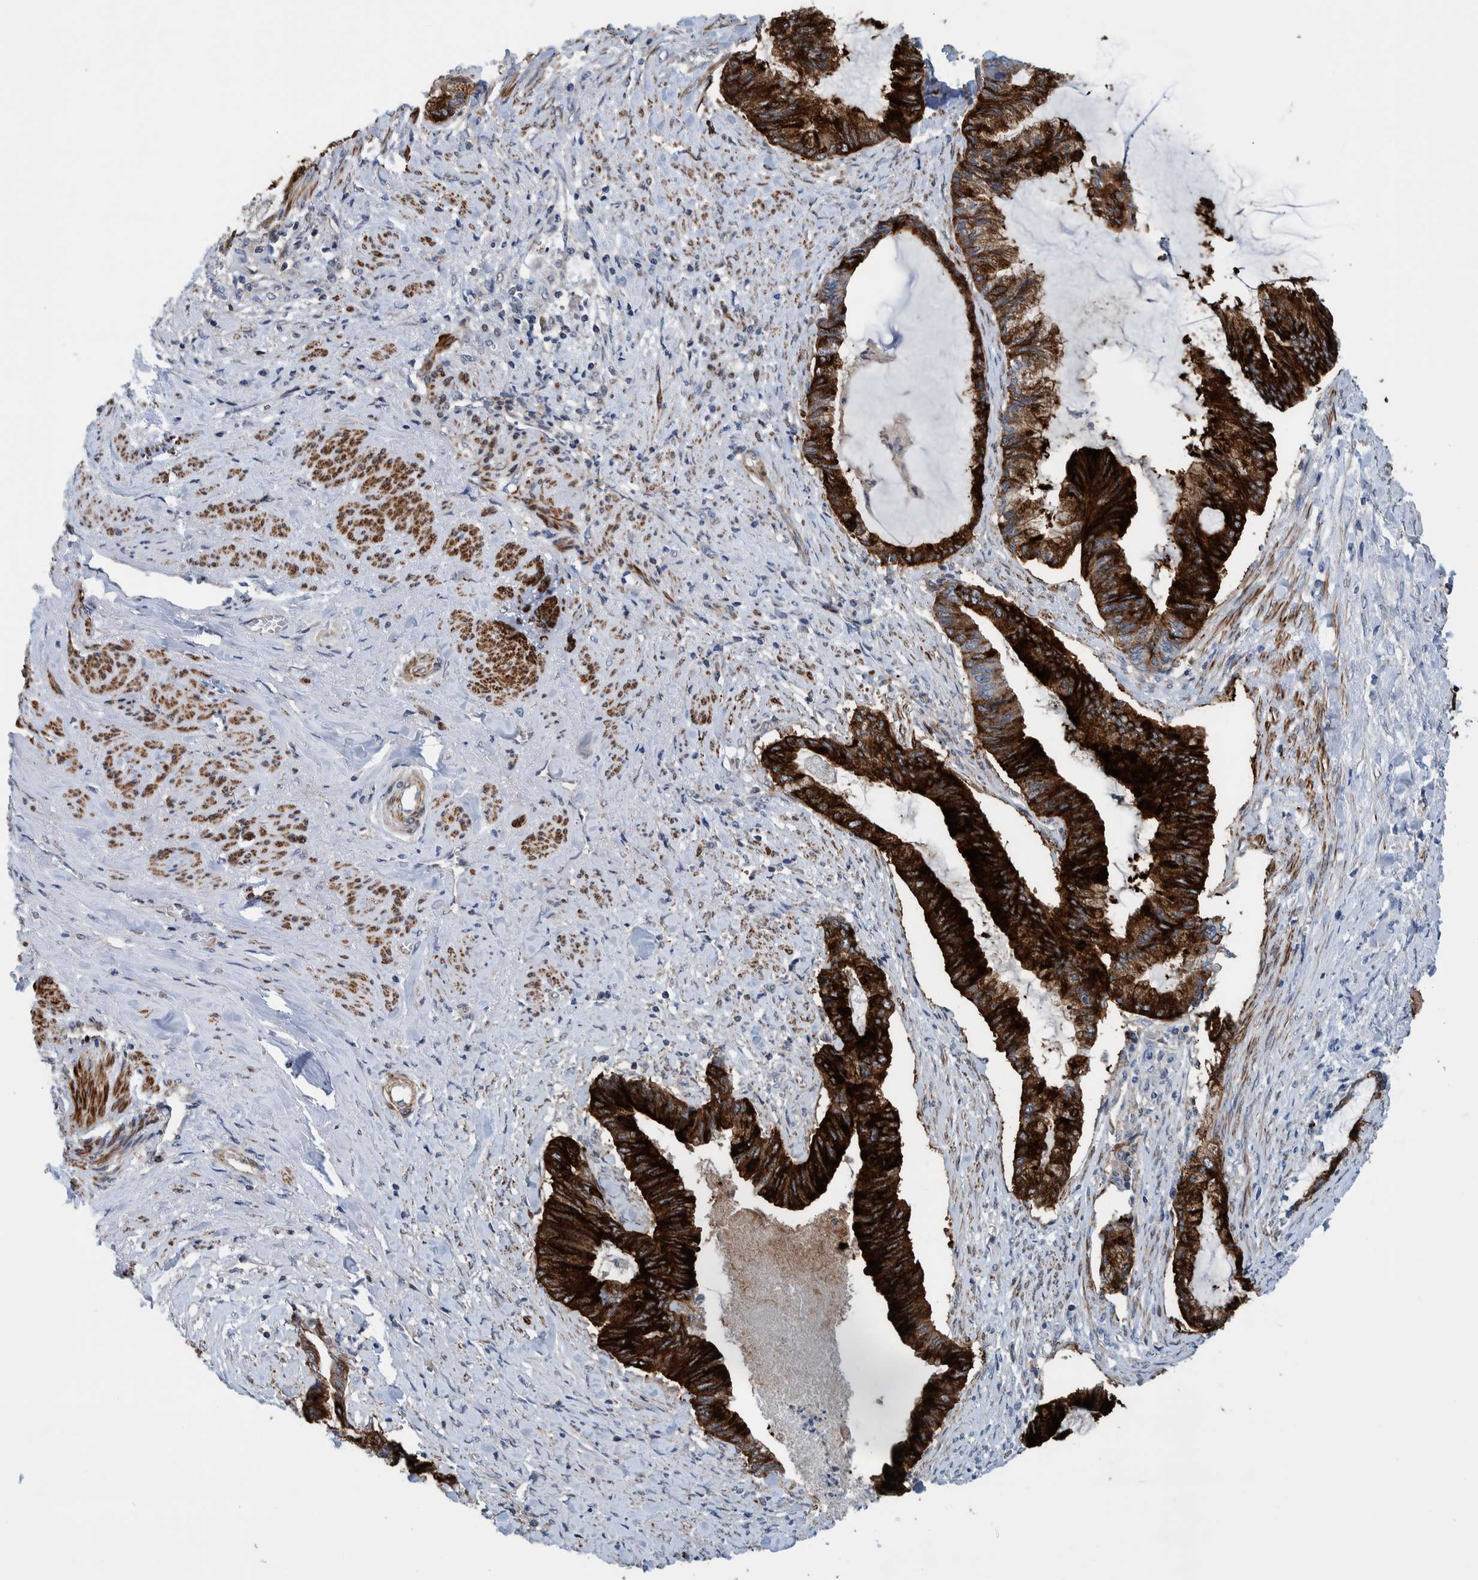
{"staining": {"intensity": "strong", "quantity": ">75%", "location": "cytoplasmic/membranous"}, "tissue": "endometrial cancer", "cell_type": "Tumor cells", "image_type": "cancer", "snomed": [{"axis": "morphology", "description": "Adenocarcinoma, NOS"}, {"axis": "topography", "description": "Endometrium"}], "caption": "Protein expression analysis of human endometrial cancer reveals strong cytoplasmic/membranous staining in about >75% of tumor cells. (DAB (3,3'-diaminobenzidine) IHC, brown staining for protein, blue staining for nuclei).", "gene": "MKS1", "patient": {"sex": "female", "age": 86}}